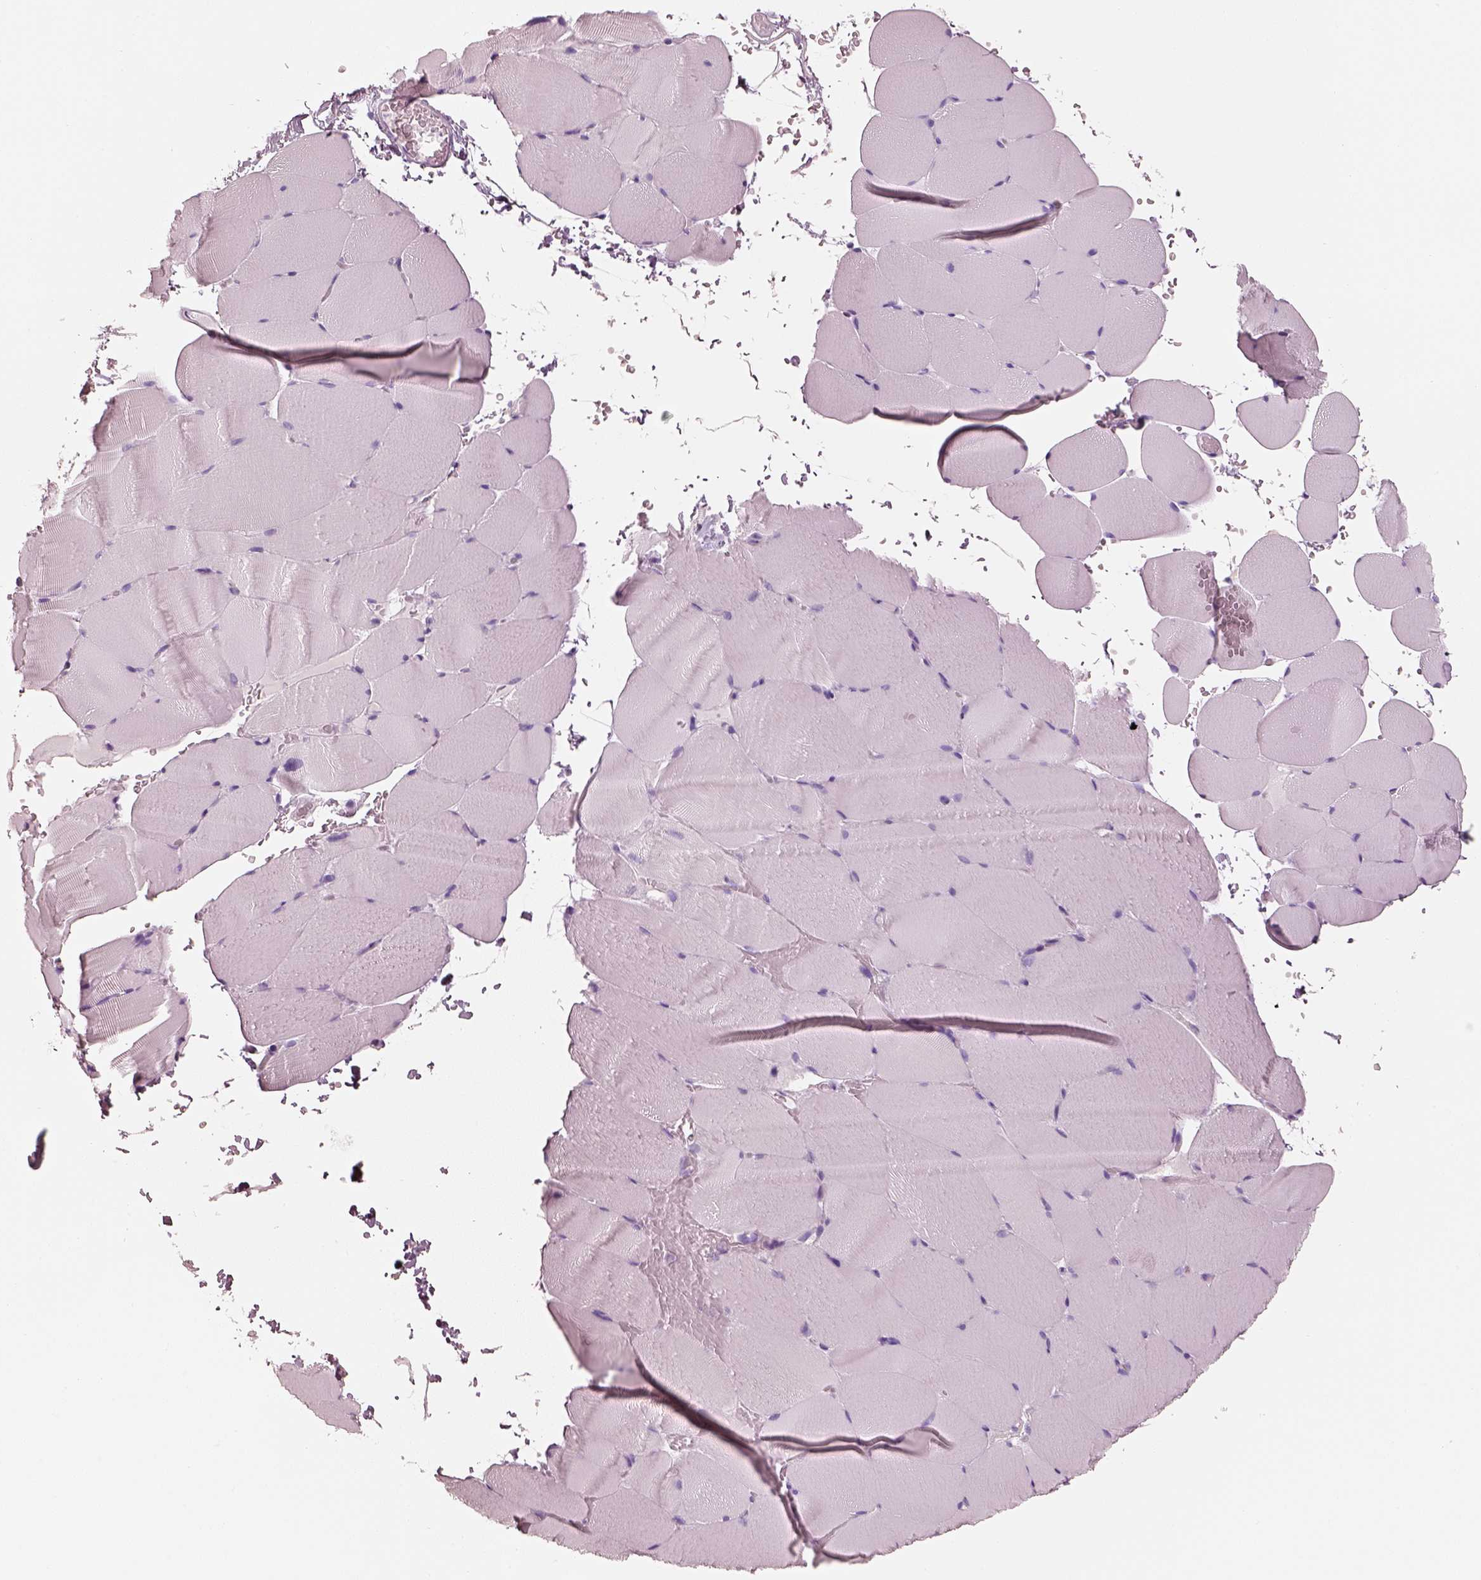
{"staining": {"intensity": "negative", "quantity": "none", "location": "none"}, "tissue": "skeletal muscle", "cell_type": "Myocytes", "image_type": "normal", "snomed": [{"axis": "morphology", "description": "Normal tissue, NOS"}, {"axis": "topography", "description": "Skeletal muscle"}], "caption": "An image of human skeletal muscle is negative for staining in myocytes. (DAB (3,3'-diaminobenzidine) immunohistochemistry (IHC) visualized using brightfield microscopy, high magnification).", "gene": "PNOC", "patient": {"sex": "female", "age": 37}}